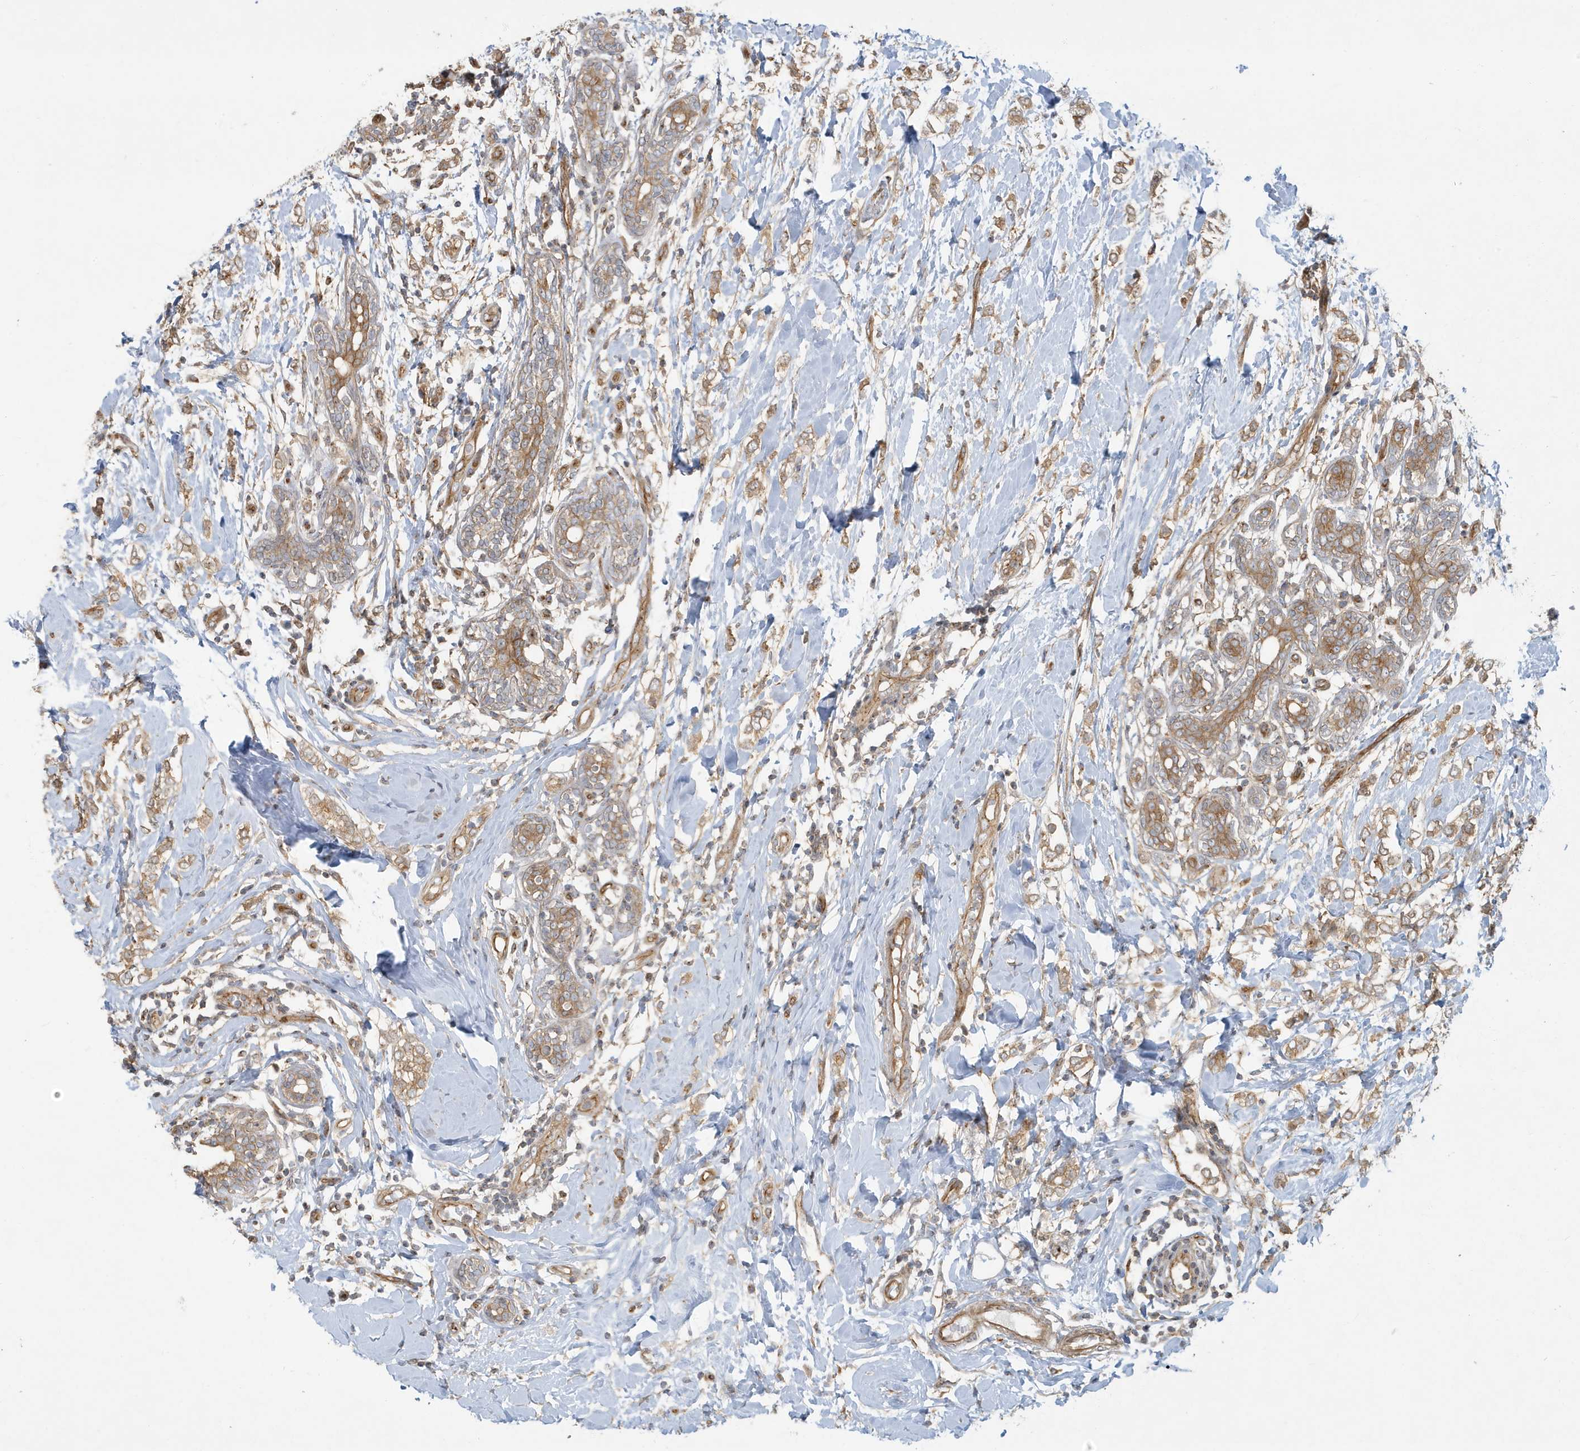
{"staining": {"intensity": "moderate", "quantity": ">75%", "location": "cytoplasmic/membranous"}, "tissue": "breast cancer", "cell_type": "Tumor cells", "image_type": "cancer", "snomed": [{"axis": "morphology", "description": "Normal tissue, NOS"}, {"axis": "morphology", "description": "Lobular carcinoma"}, {"axis": "topography", "description": "Breast"}], "caption": "Human breast lobular carcinoma stained for a protein (brown) shows moderate cytoplasmic/membranous positive positivity in about >75% of tumor cells.", "gene": "ATP23", "patient": {"sex": "female", "age": 47}}